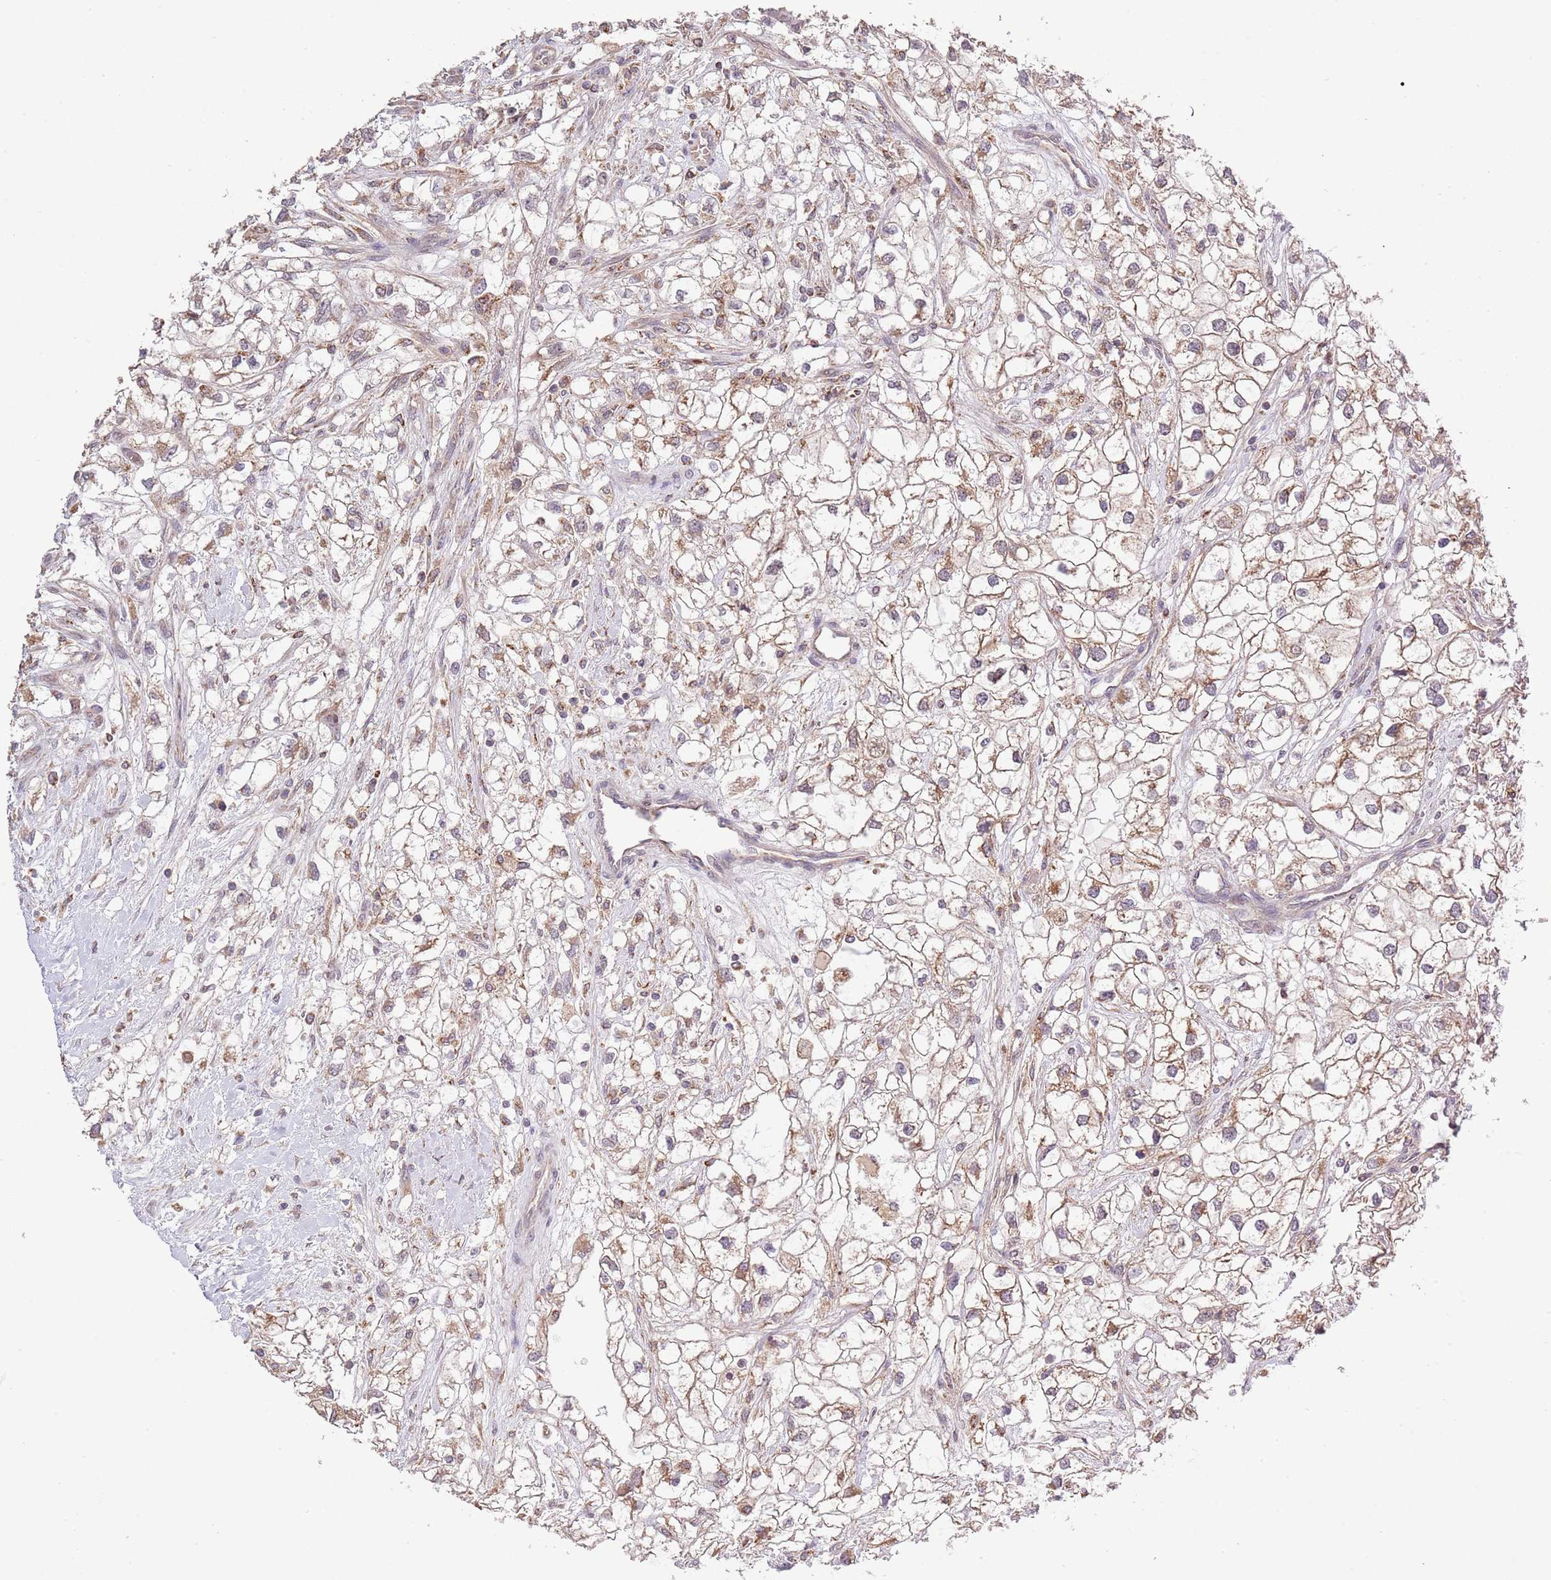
{"staining": {"intensity": "moderate", "quantity": ">75%", "location": "cytoplasmic/membranous"}, "tissue": "renal cancer", "cell_type": "Tumor cells", "image_type": "cancer", "snomed": [{"axis": "morphology", "description": "Adenocarcinoma, NOS"}, {"axis": "topography", "description": "Kidney"}], "caption": "Protein staining of renal cancer tissue demonstrates moderate cytoplasmic/membranous positivity in about >75% of tumor cells.", "gene": "IVD", "patient": {"sex": "male", "age": 59}}